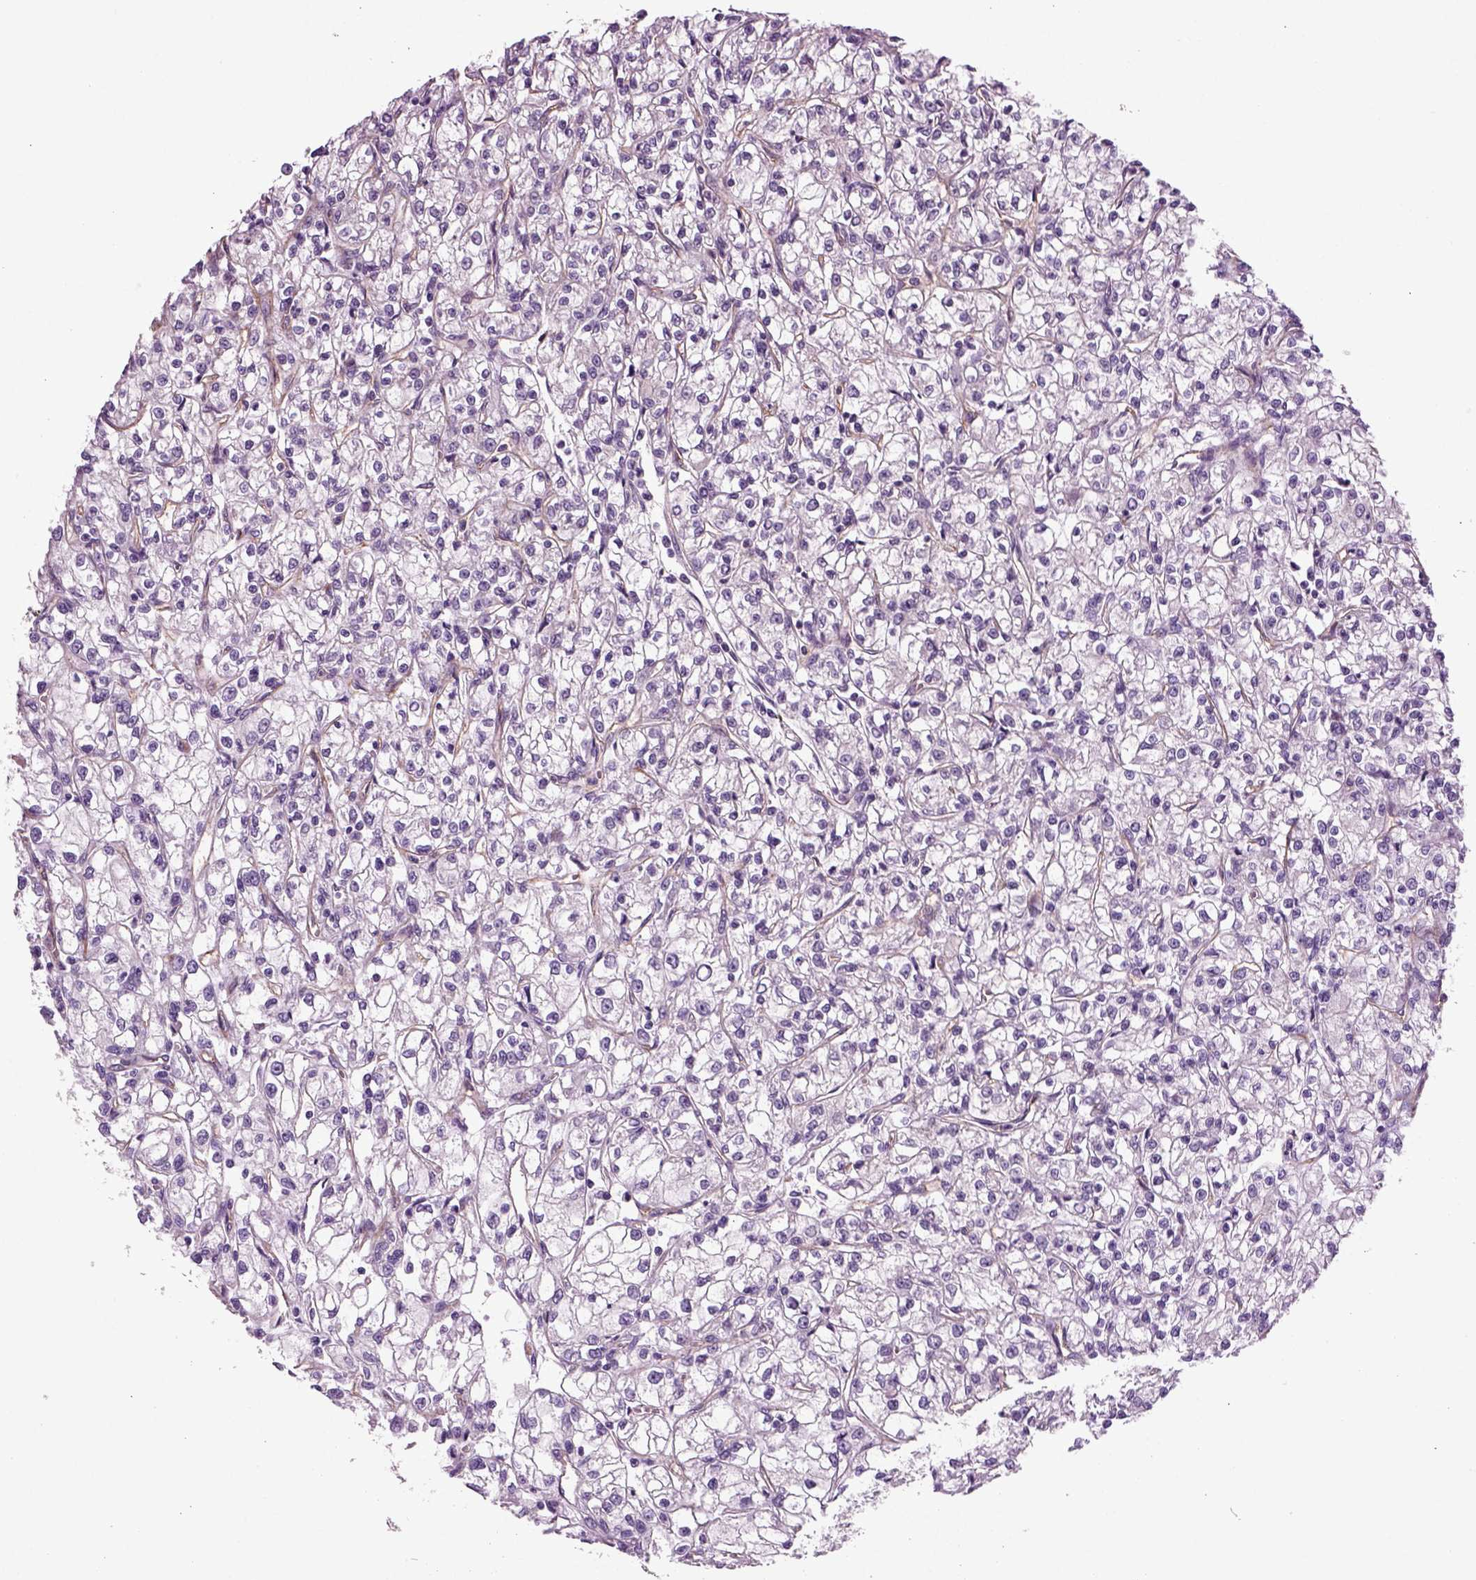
{"staining": {"intensity": "negative", "quantity": "none", "location": "none"}, "tissue": "renal cancer", "cell_type": "Tumor cells", "image_type": "cancer", "snomed": [{"axis": "morphology", "description": "Adenocarcinoma, NOS"}, {"axis": "topography", "description": "Kidney"}], "caption": "IHC image of renal cancer stained for a protein (brown), which exhibits no positivity in tumor cells.", "gene": "COL9A2", "patient": {"sex": "female", "age": 59}}